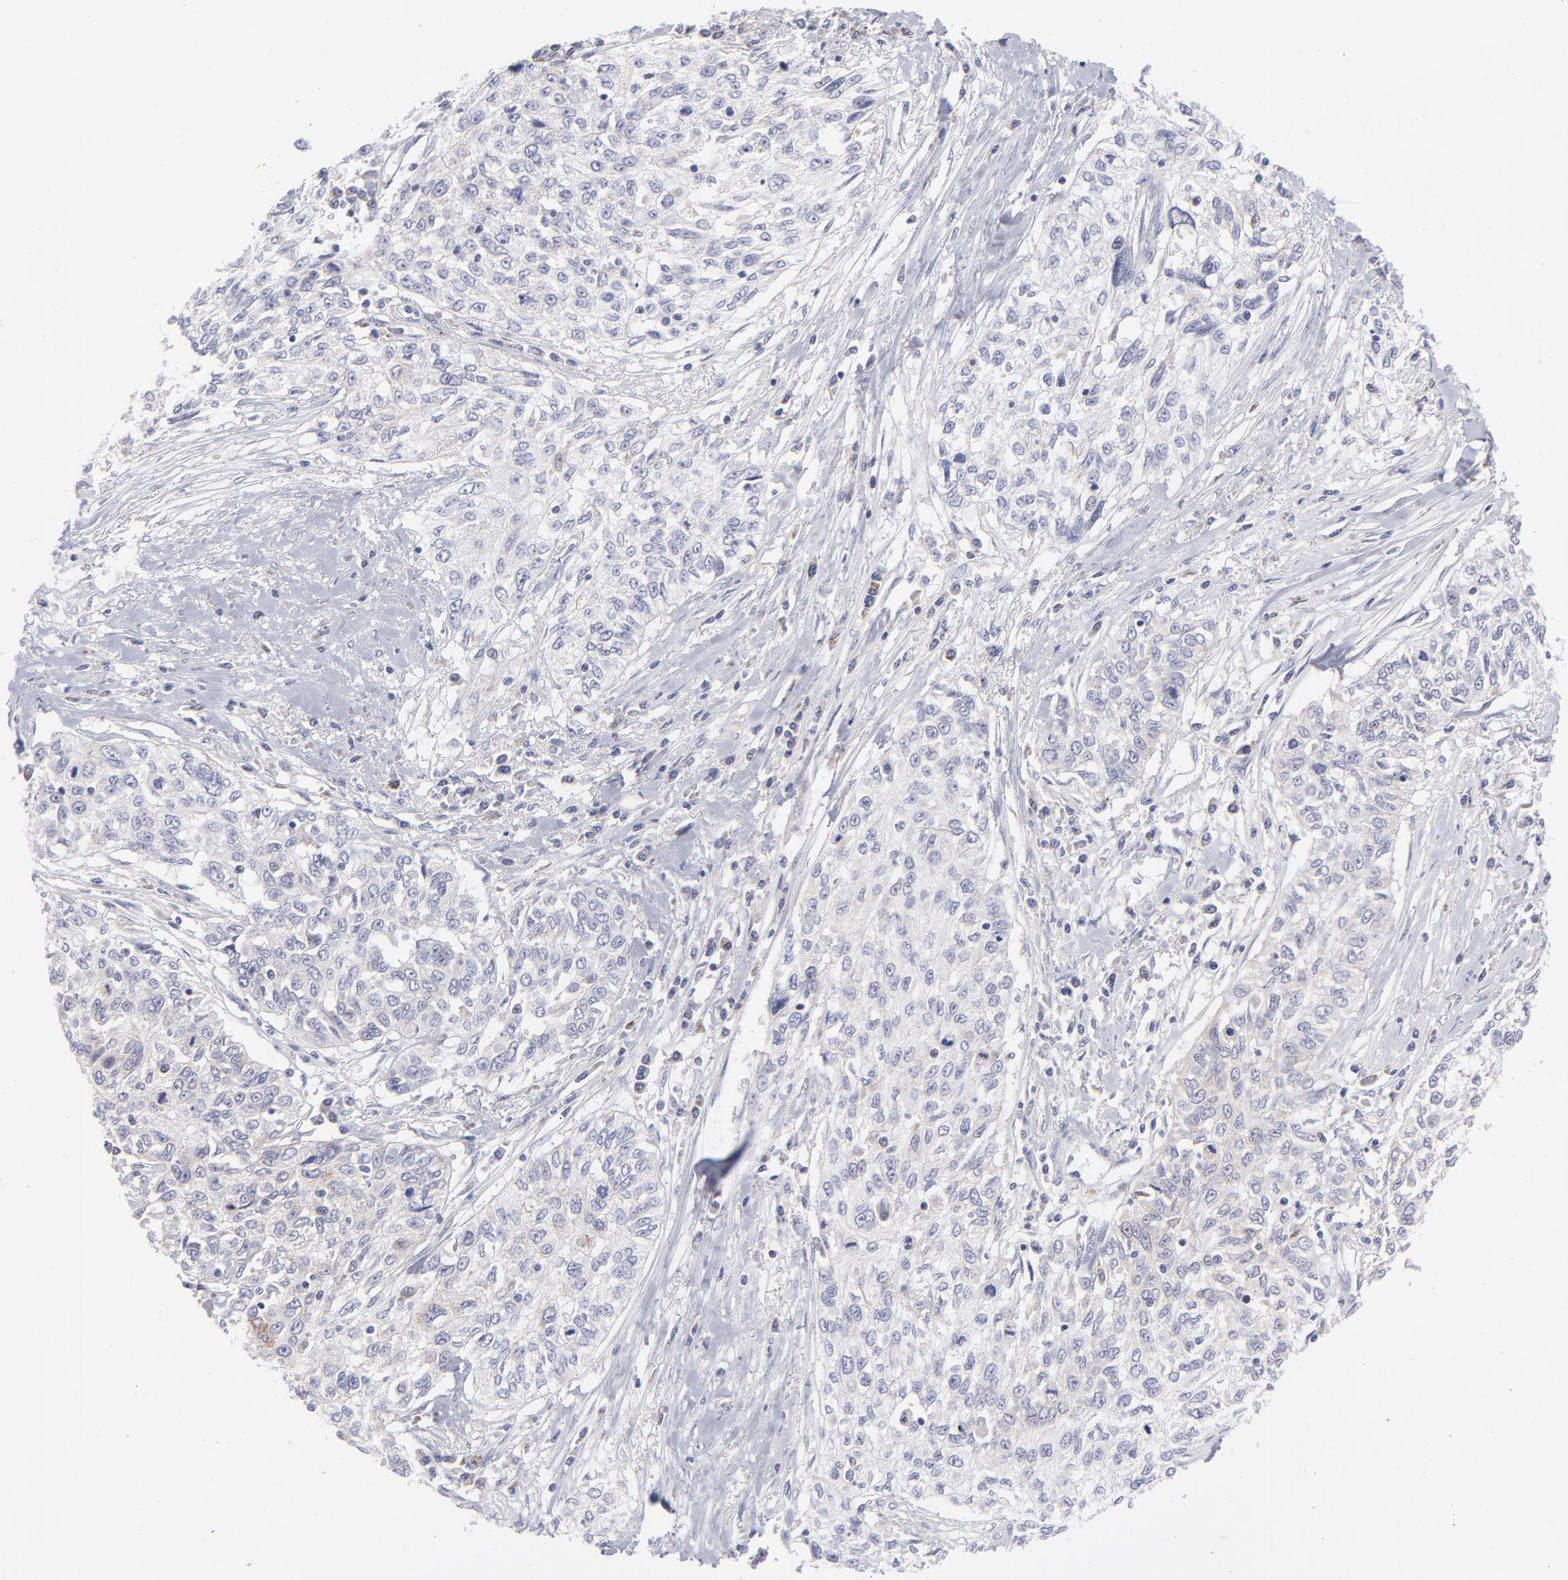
{"staining": {"intensity": "weak", "quantity": "<25%", "location": "cytoplasmic/membranous"}, "tissue": "cervical cancer", "cell_type": "Tumor cells", "image_type": "cancer", "snomed": [{"axis": "morphology", "description": "Squamous cell carcinoma, NOS"}, {"axis": "topography", "description": "Cervix"}], "caption": "Immunohistochemical staining of human squamous cell carcinoma (cervical) reveals no significant staining in tumor cells.", "gene": "MTHFD2", "patient": {"sex": "female", "age": 57}}